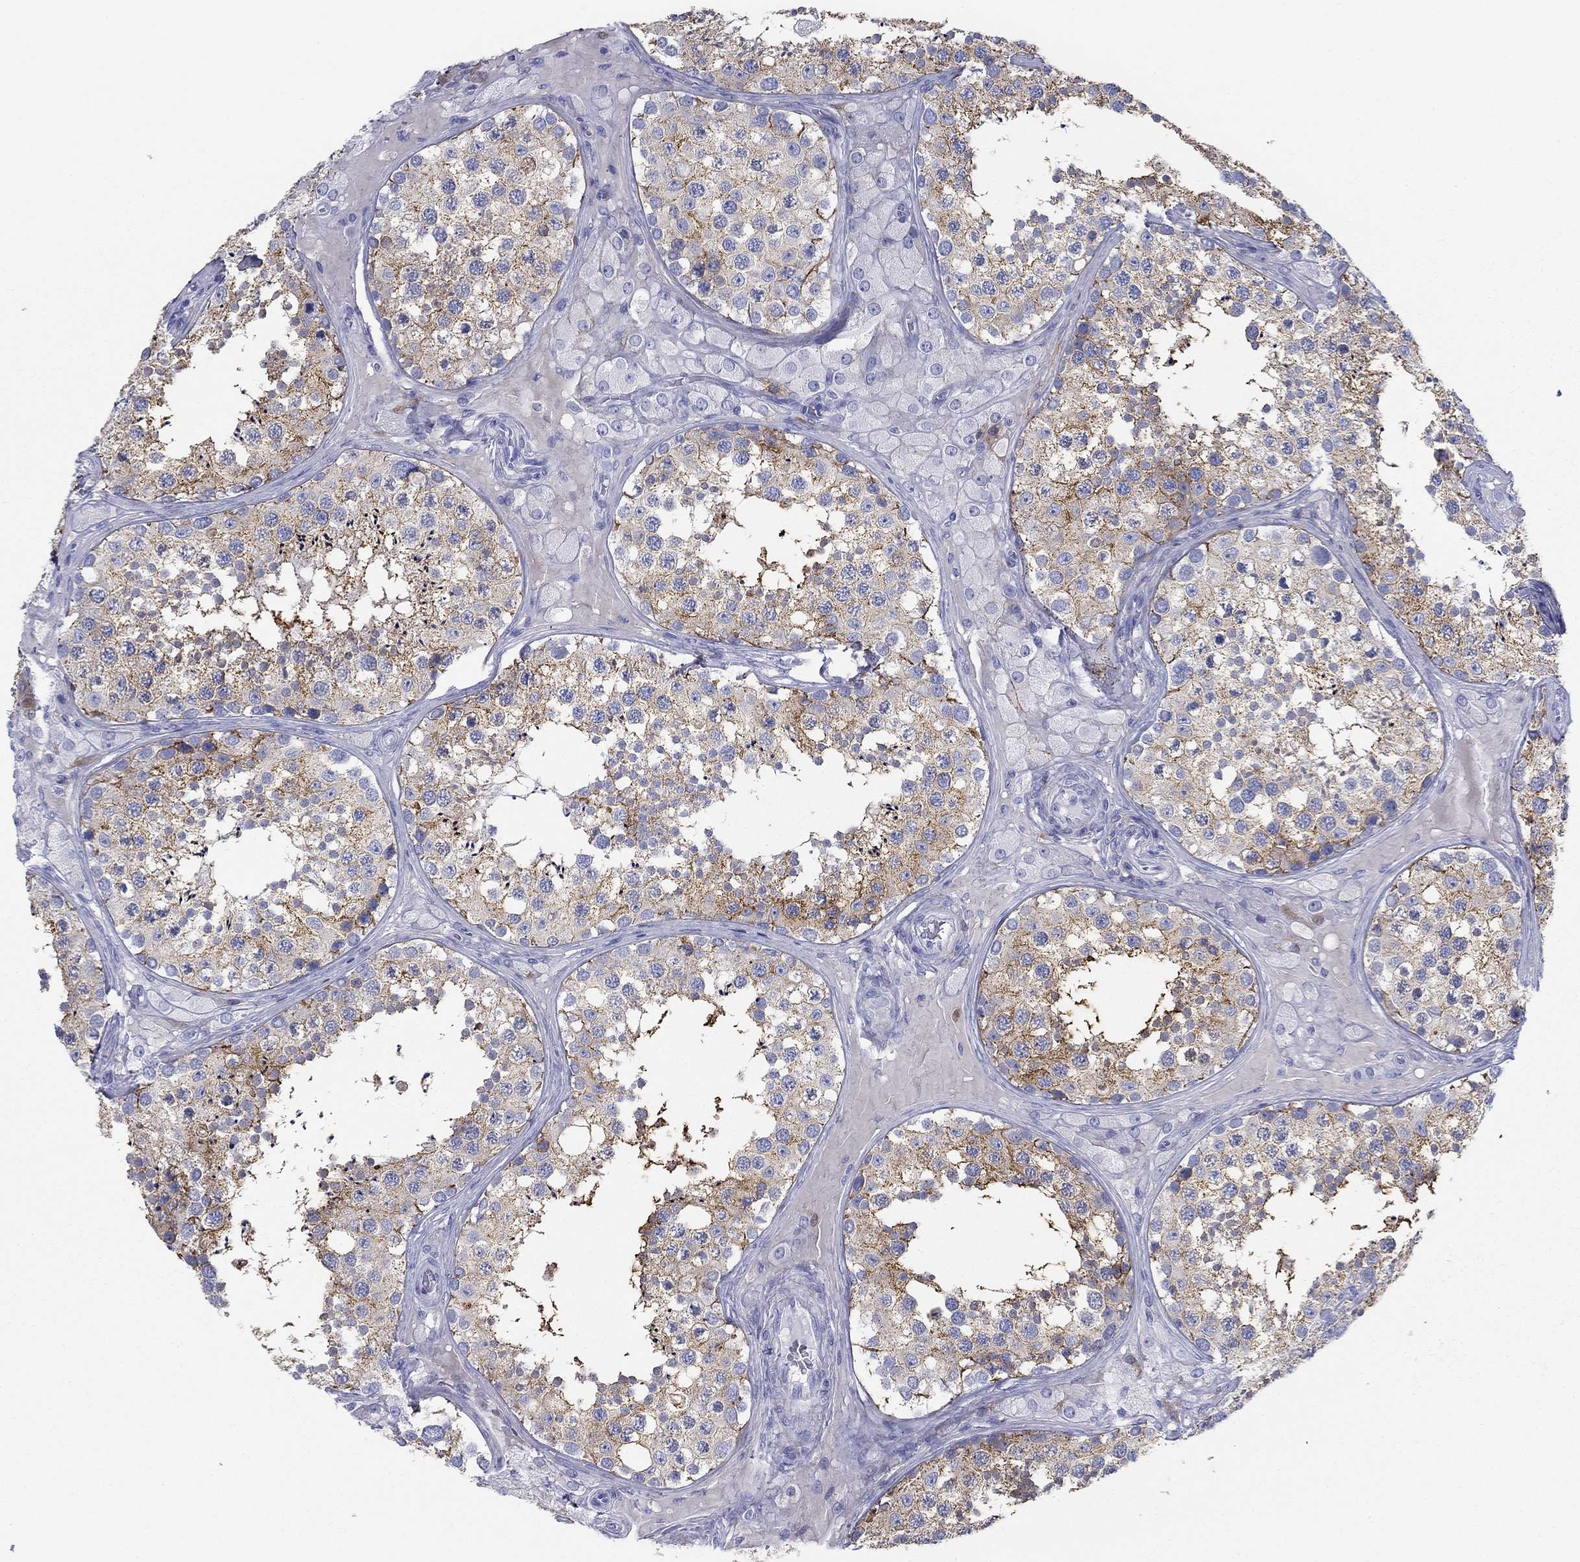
{"staining": {"intensity": "strong", "quantity": "25%-75%", "location": "cytoplasmic/membranous"}, "tissue": "testis", "cell_type": "Cells in seminiferous ducts", "image_type": "normal", "snomed": [{"axis": "morphology", "description": "Normal tissue, NOS"}, {"axis": "topography", "description": "Testis"}], "caption": "Protein analysis of benign testis demonstrates strong cytoplasmic/membranous expression in approximately 25%-75% of cells in seminiferous ducts. The protein of interest is shown in brown color, while the nuclei are stained blue.", "gene": "GPC1", "patient": {"sex": "male", "age": 34}}